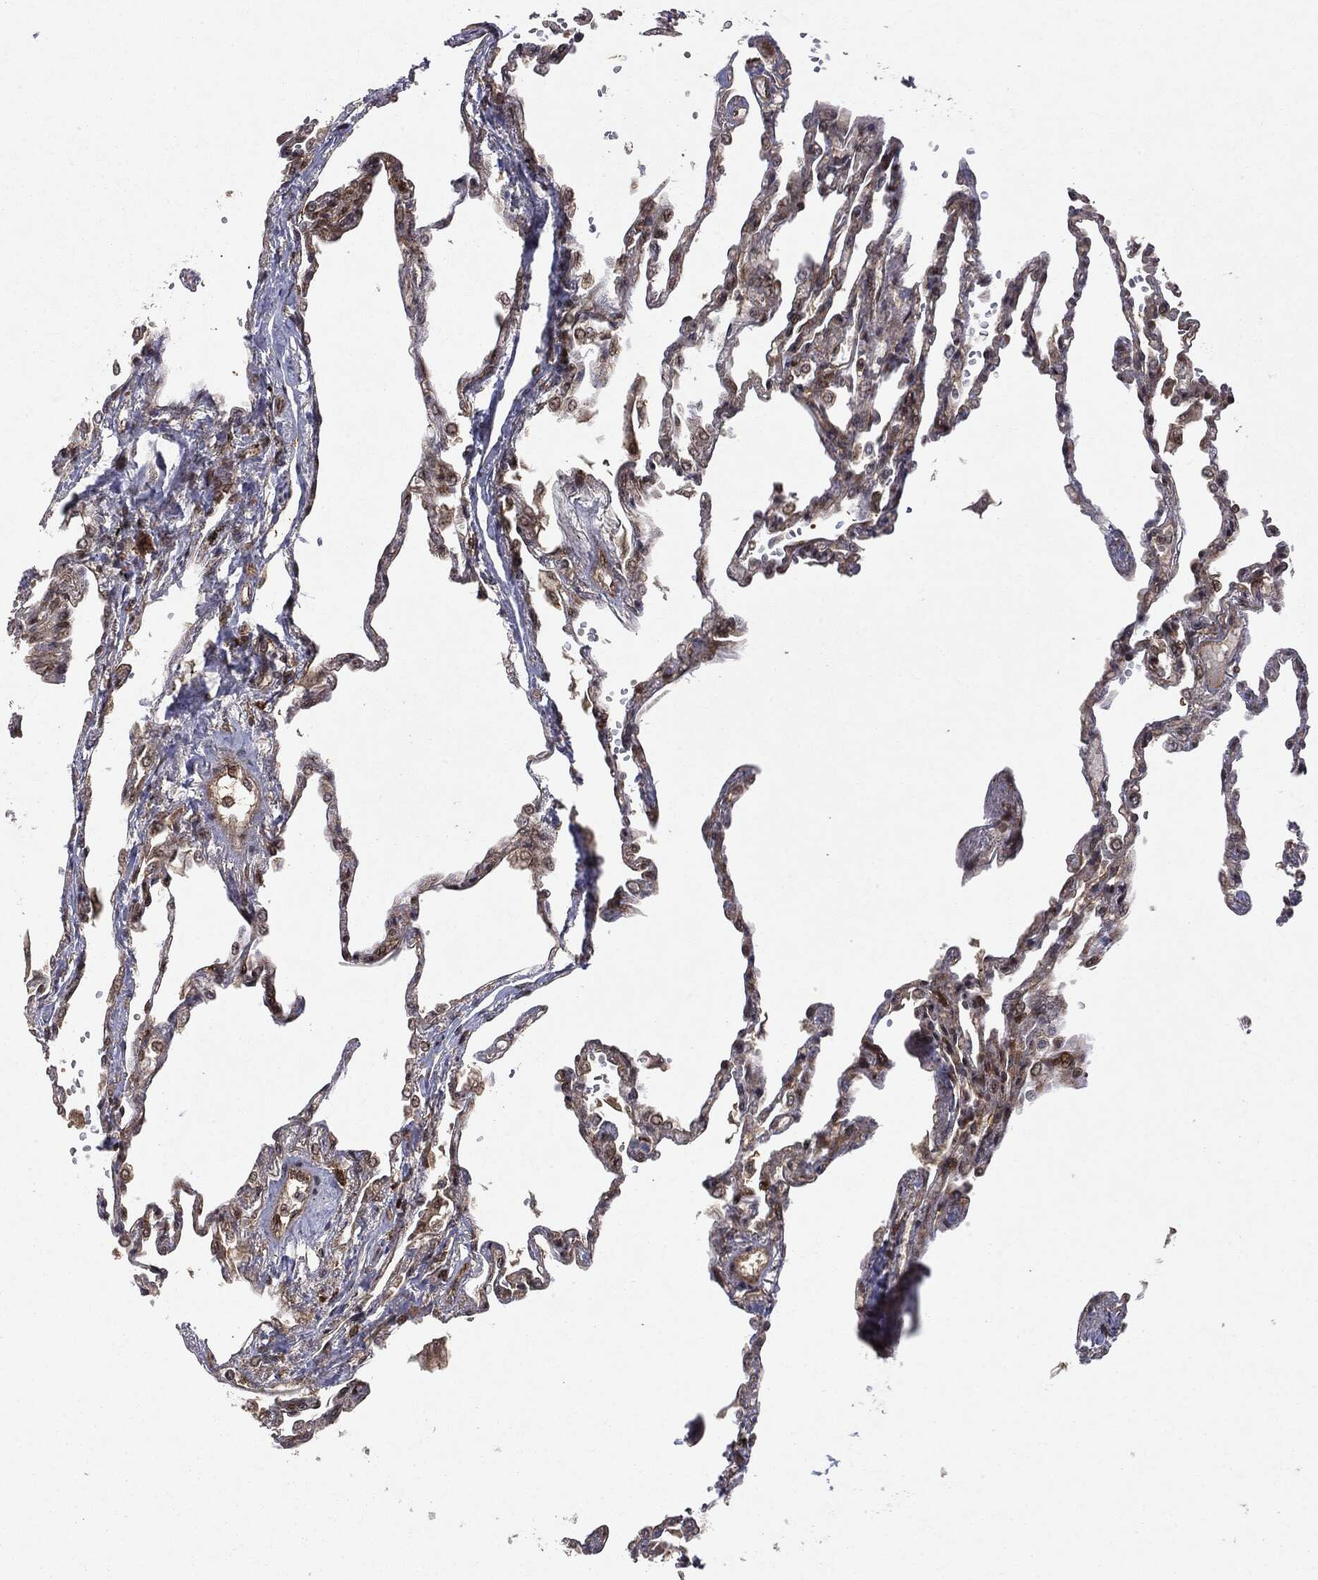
{"staining": {"intensity": "moderate", "quantity": "25%-75%", "location": "cytoplasmic/membranous"}, "tissue": "lung", "cell_type": "Alveolar cells", "image_type": "normal", "snomed": [{"axis": "morphology", "description": "Normal tissue, NOS"}, {"axis": "topography", "description": "Lung"}], "caption": "This photomicrograph shows IHC staining of unremarkable human lung, with medium moderate cytoplasmic/membranous expression in about 25%-75% of alveolar cells.", "gene": "OTUB1", "patient": {"sex": "male", "age": 78}}